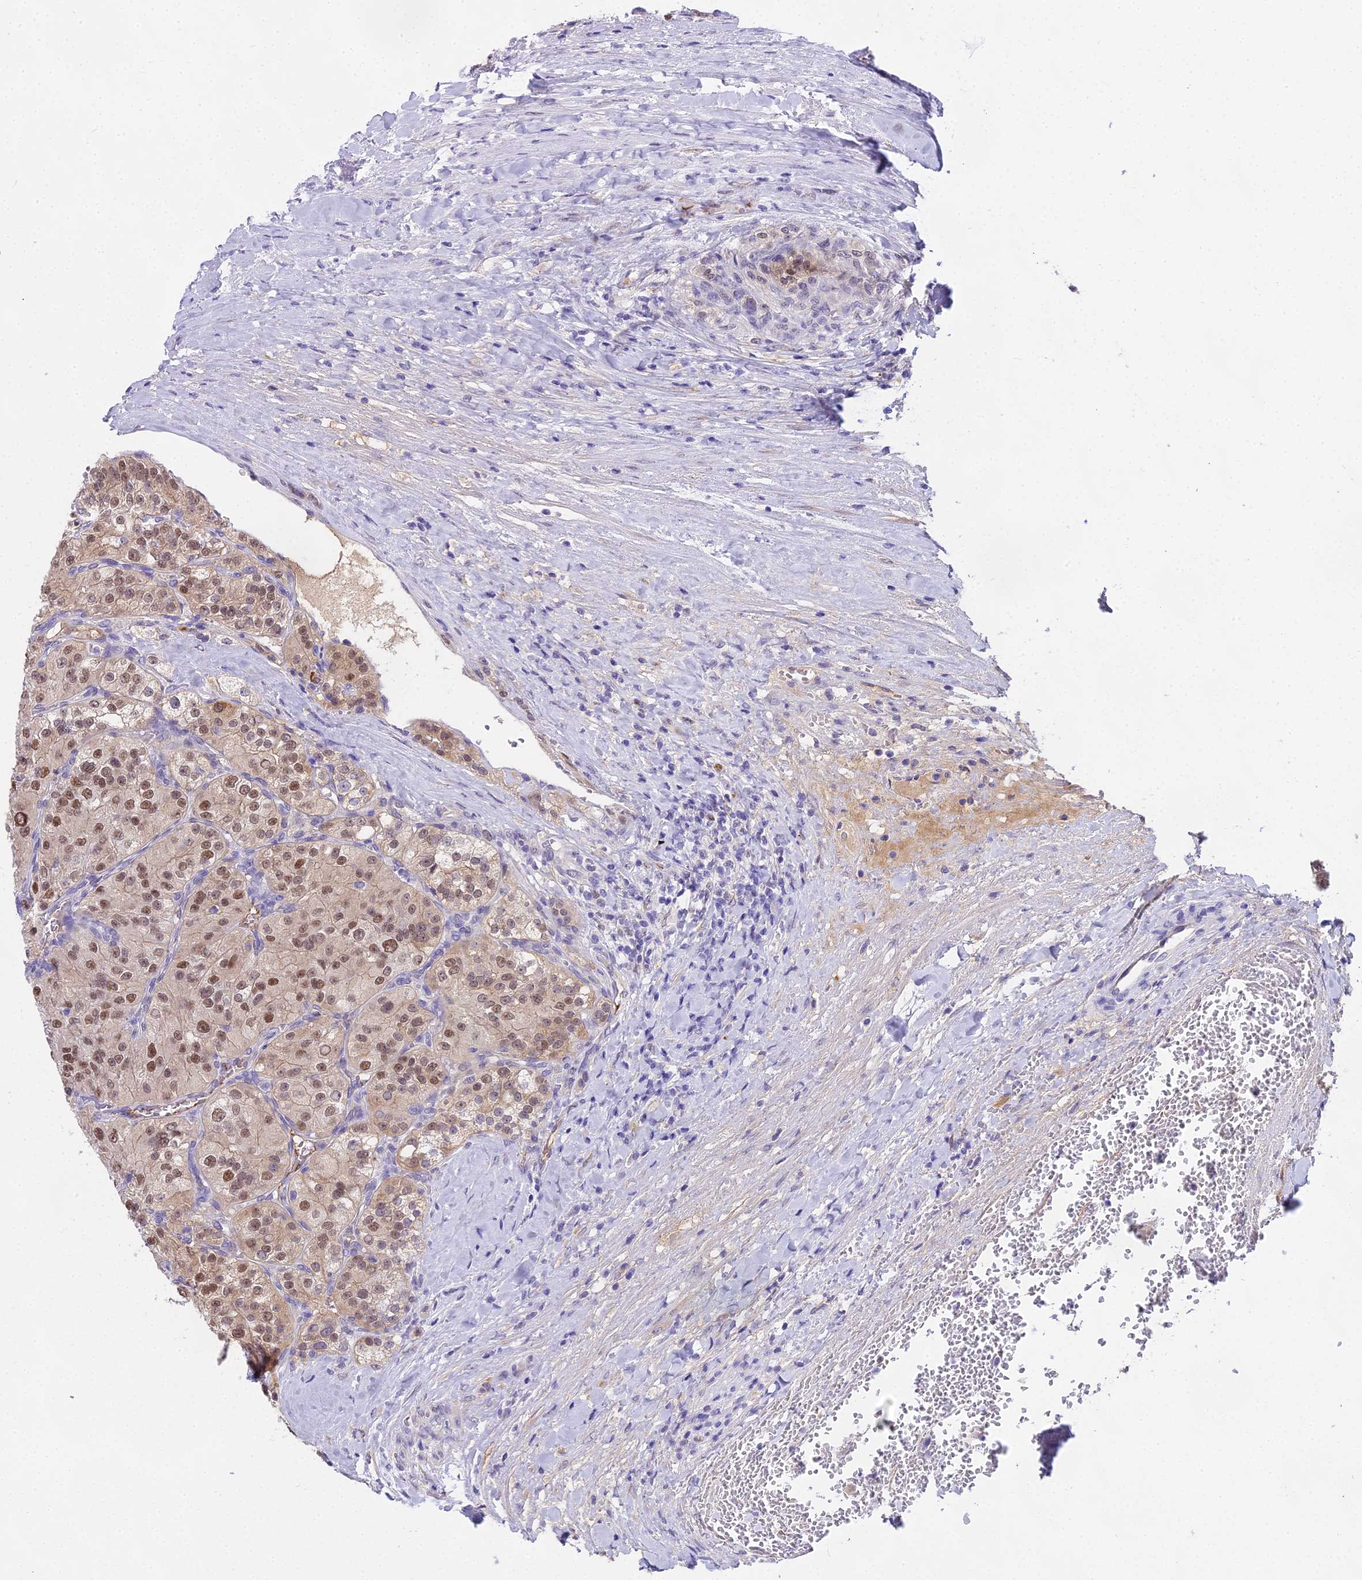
{"staining": {"intensity": "moderate", "quantity": ">75%", "location": "nuclear"}, "tissue": "renal cancer", "cell_type": "Tumor cells", "image_type": "cancer", "snomed": [{"axis": "morphology", "description": "Adenocarcinoma, NOS"}, {"axis": "topography", "description": "Kidney"}], "caption": "Adenocarcinoma (renal) was stained to show a protein in brown. There is medium levels of moderate nuclear staining in approximately >75% of tumor cells.", "gene": "MAT2A", "patient": {"sex": "female", "age": 63}}